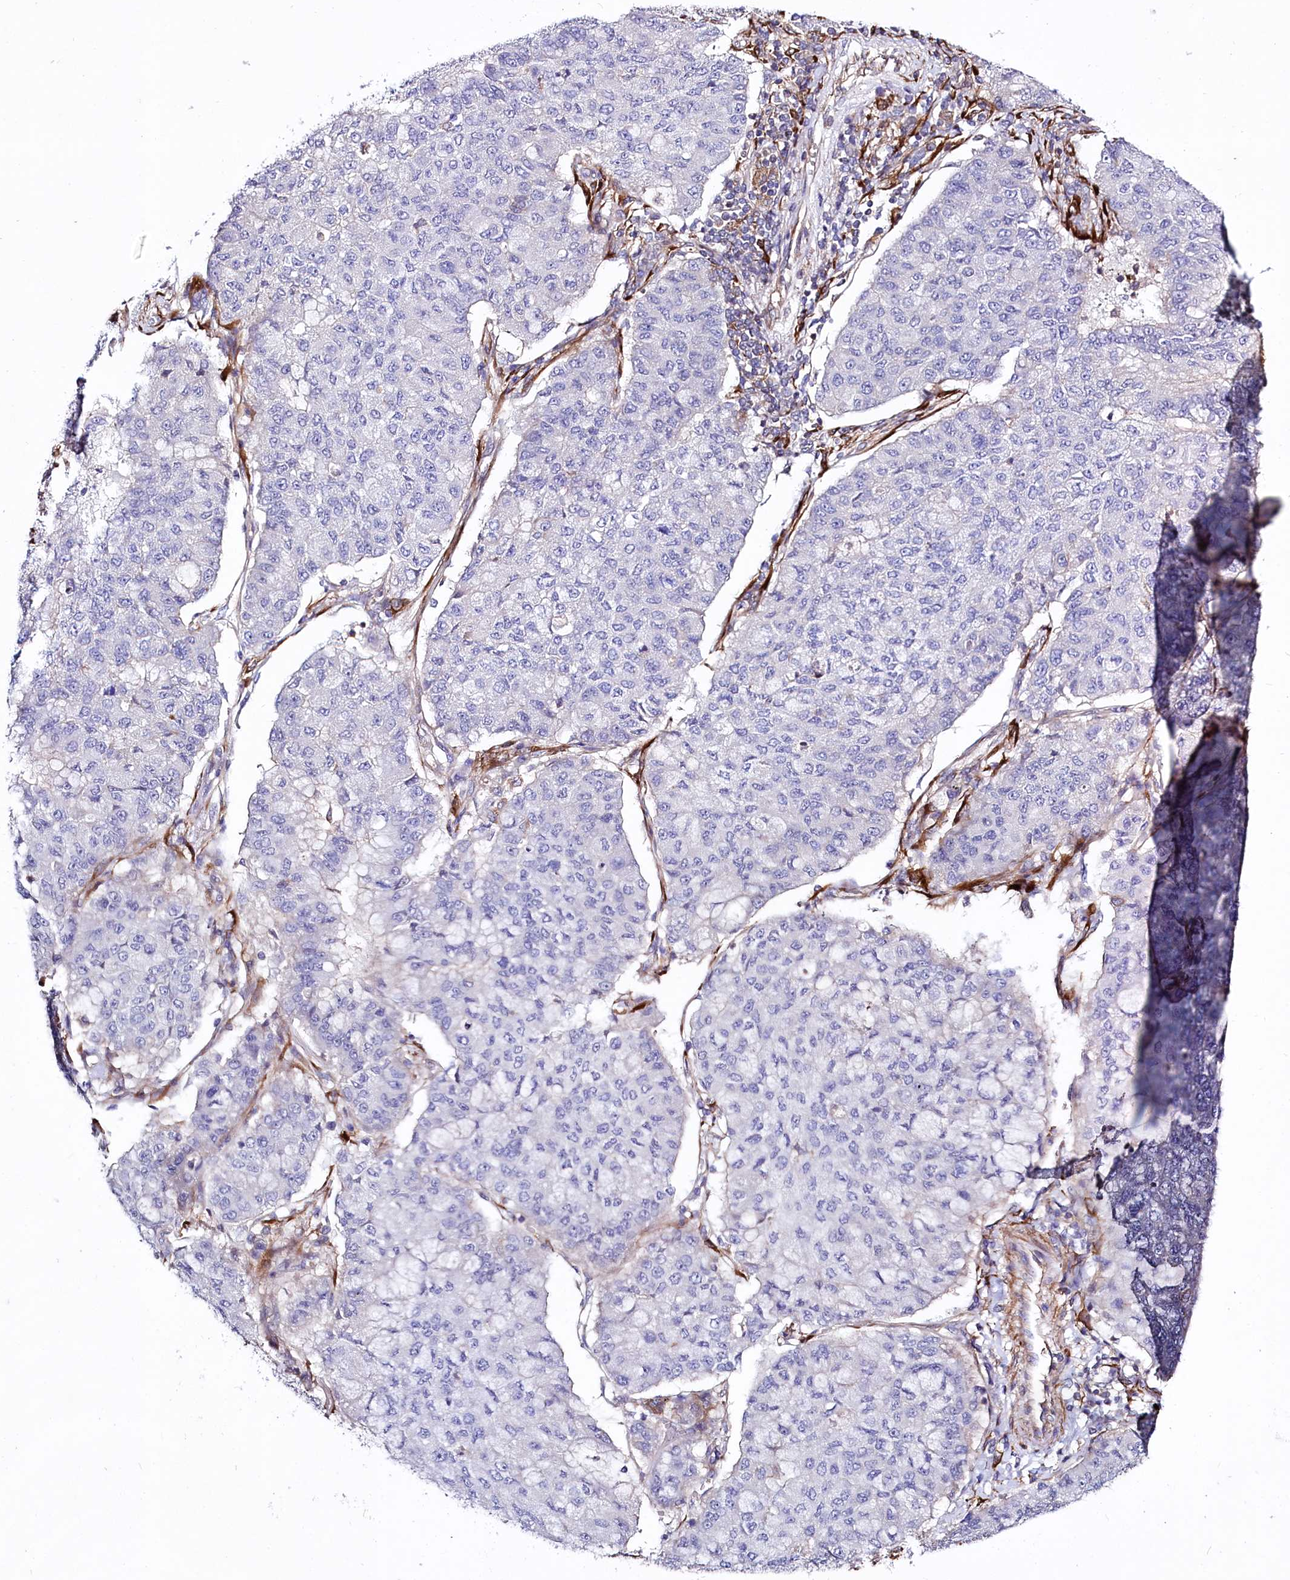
{"staining": {"intensity": "negative", "quantity": "none", "location": "none"}, "tissue": "lung cancer", "cell_type": "Tumor cells", "image_type": "cancer", "snomed": [{"axis": "morphology", "description": "Squamous cell carcinoma, NOS"}, {"axis": "topography", "description": "Lung"}], "caption": "A high-resolution image shows IHC staining of lung cancer, which displays no significant expression in tumor cells.", "gene": "FCHSD2", "patient": {"sex": "male", "age": 74}}